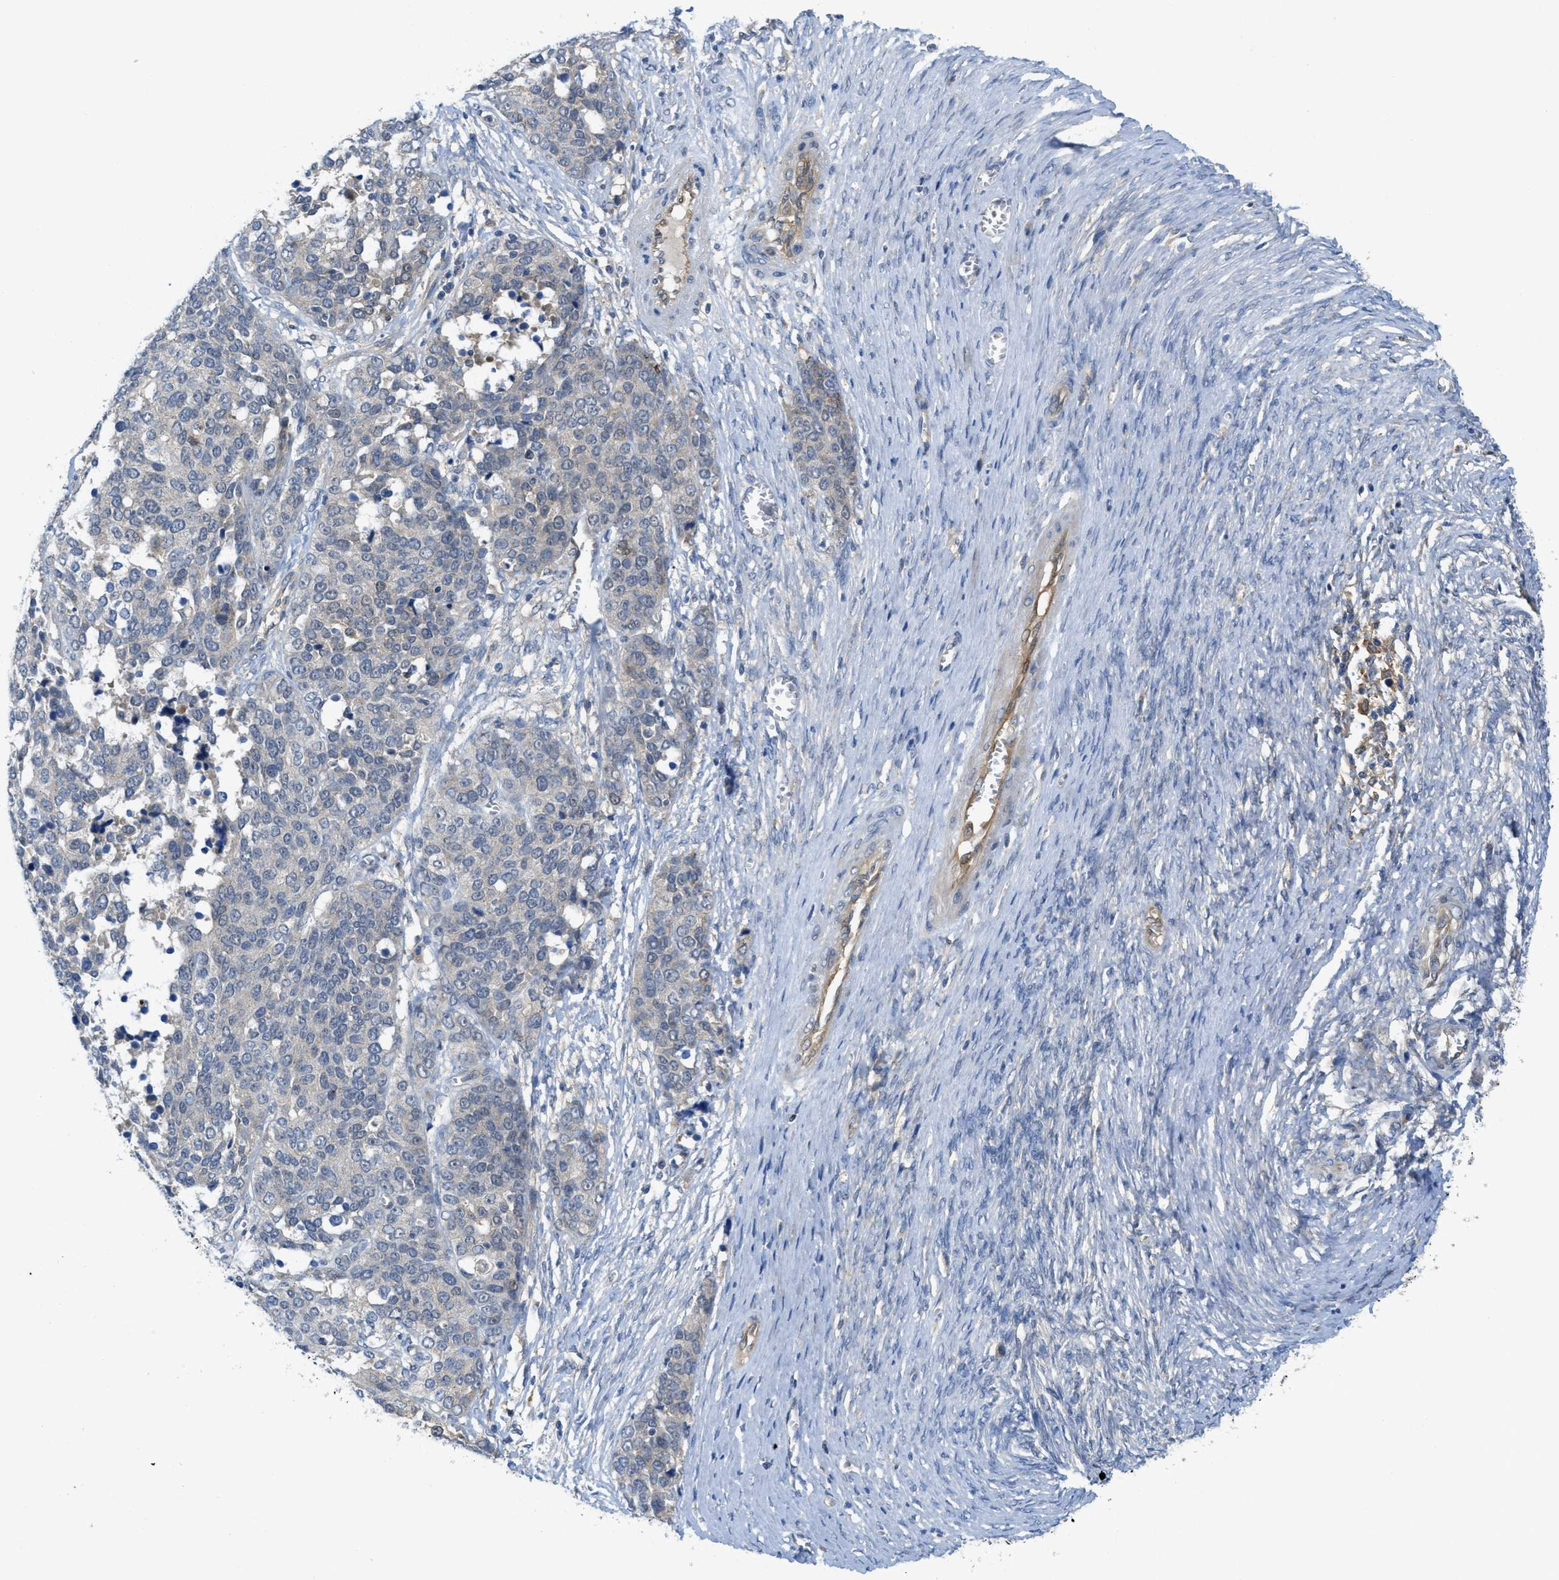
{"staining": {"intensity": "negative", "quantity": "none", "location": "none"}, "tissue": "ovarian cancer", "cell_type": "Tumor cells", "image_type": "cancer", "snomed": [{"axis": "morphology", "description": "Cystadenocarcinoma, serous, NOS"}, {"axis": "topography", "description": "Ovary"}], "caption": "An image of human ovarian cancer (serous cystadenocarcinoma) is negative for staining in tumor cells.", "gene": "RIPK2", "patient": {"sex": "female", "age": 44}}